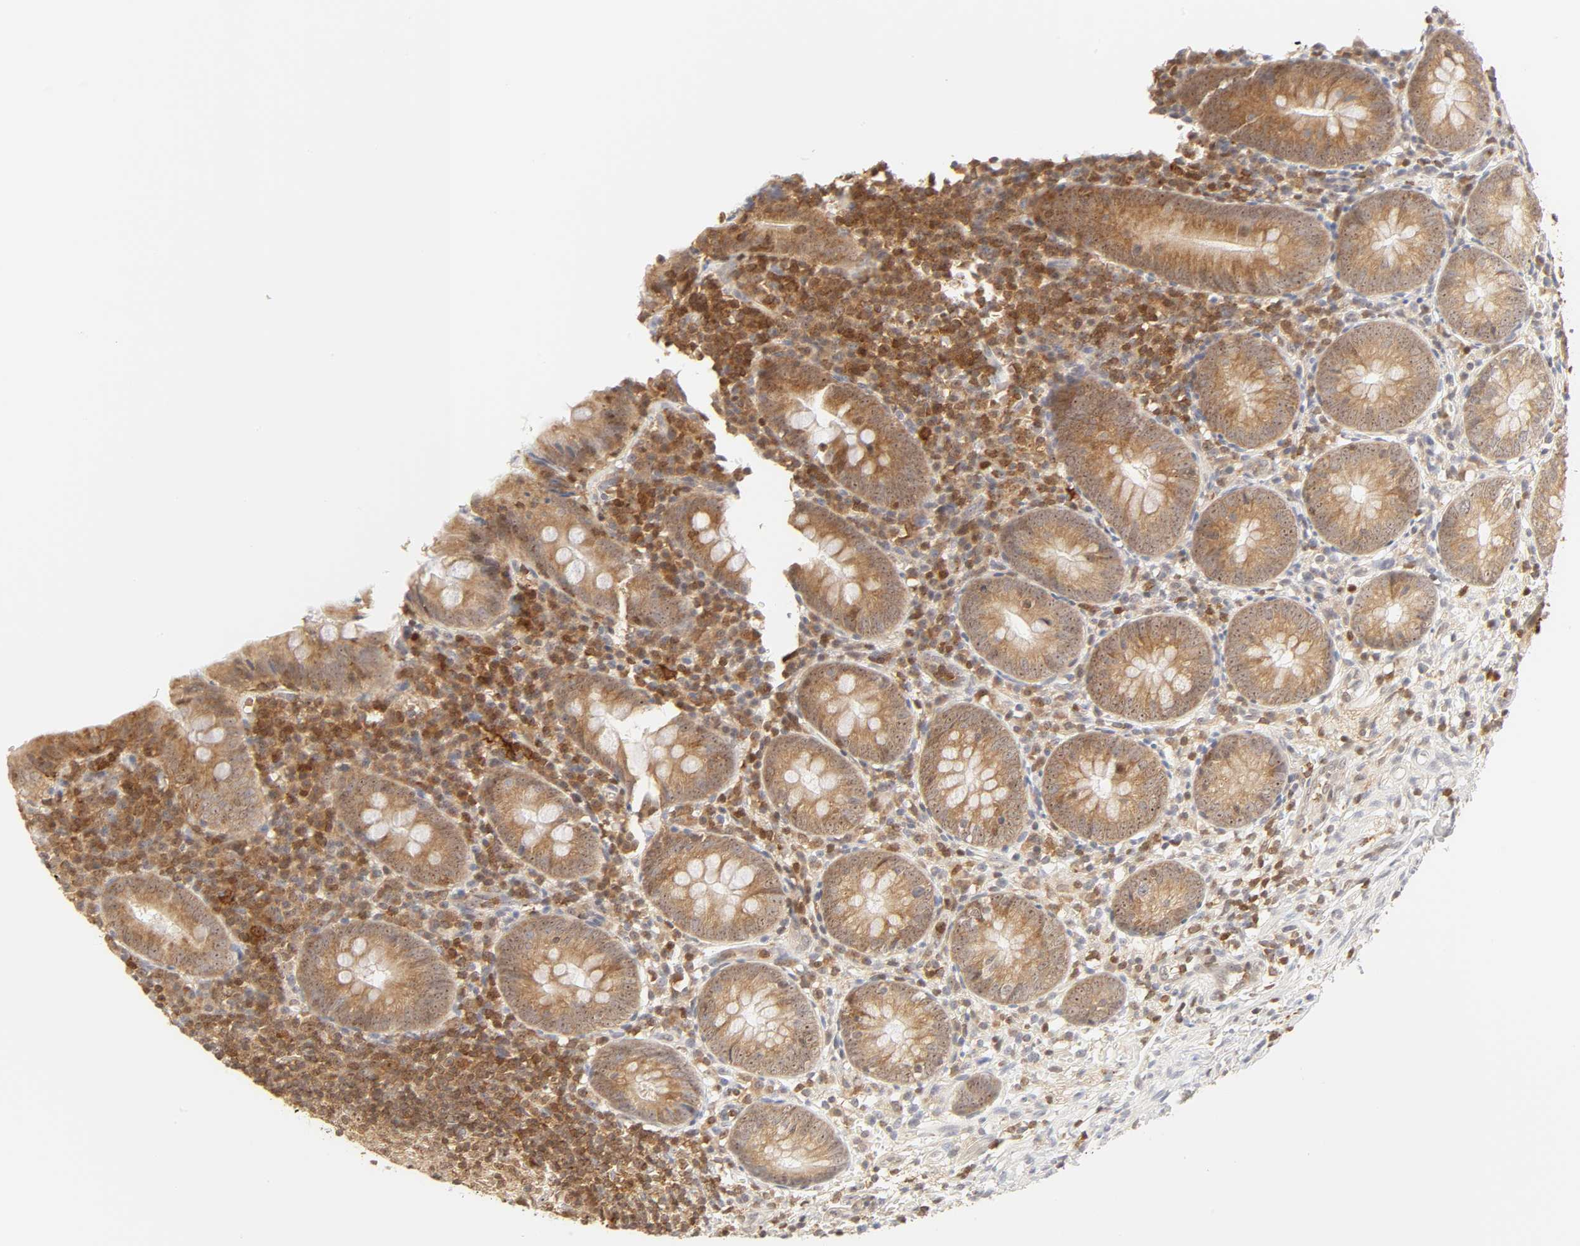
{"staining": {"intensity": "strong", "quantity": ">75%", "location": "cytoplasmic/membranous"}, "tissue": "appendix", "cell_type": "Glandular cells", "image_type": "normal", "snomed": [{"axis": "morphology", "description": "Normal tissue, NOS"}, {"axis": "topography", "description": "Appendix"}], "caption": "Appendix stained for a protein (brown) displays strong cytoplasmic/membranous positive staining in approximately >75% of glandular cells.", "gene": "KIF2A", "patient": {"sex": "female", "age": 10}}